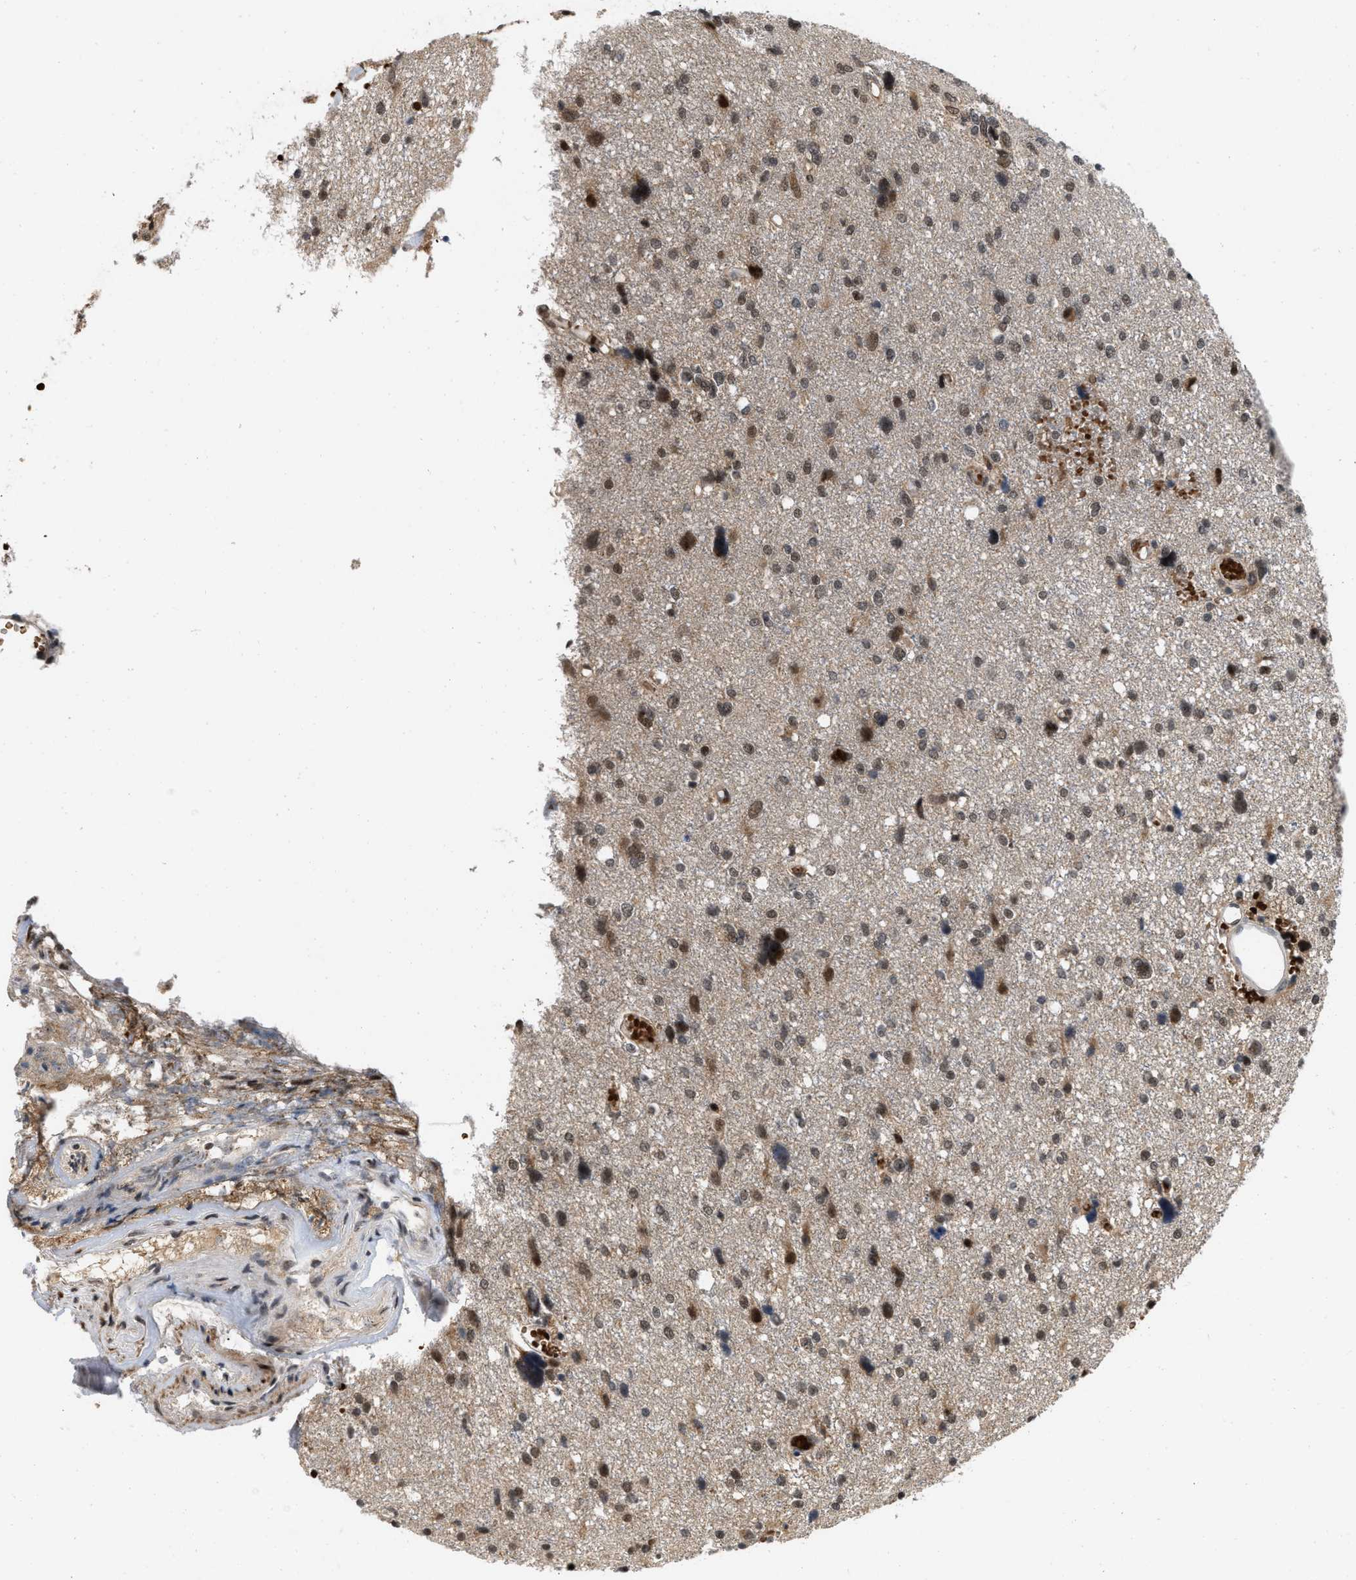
{"staining": {"intensity": "moderate", "quantity": ">75%", "location": "nuclear"}, "tissue": "glioma", "cell_type": "Tumor cells", "image_type": "cancer", "snomed": [{"axis": "morphology", "description": "Glioma, malignant, High grade"}, {"axis": "topography", "description": "Brain"}], "caption": "This photomicrograph demonstrates immunohistochemistry staining of human high-grade glioma (malignant), with medium moderate nuclear positivity in approximately >75% of tumor cells.", "gene": "ANKRD11", "patient": {"sex": "female", "age": 59}}